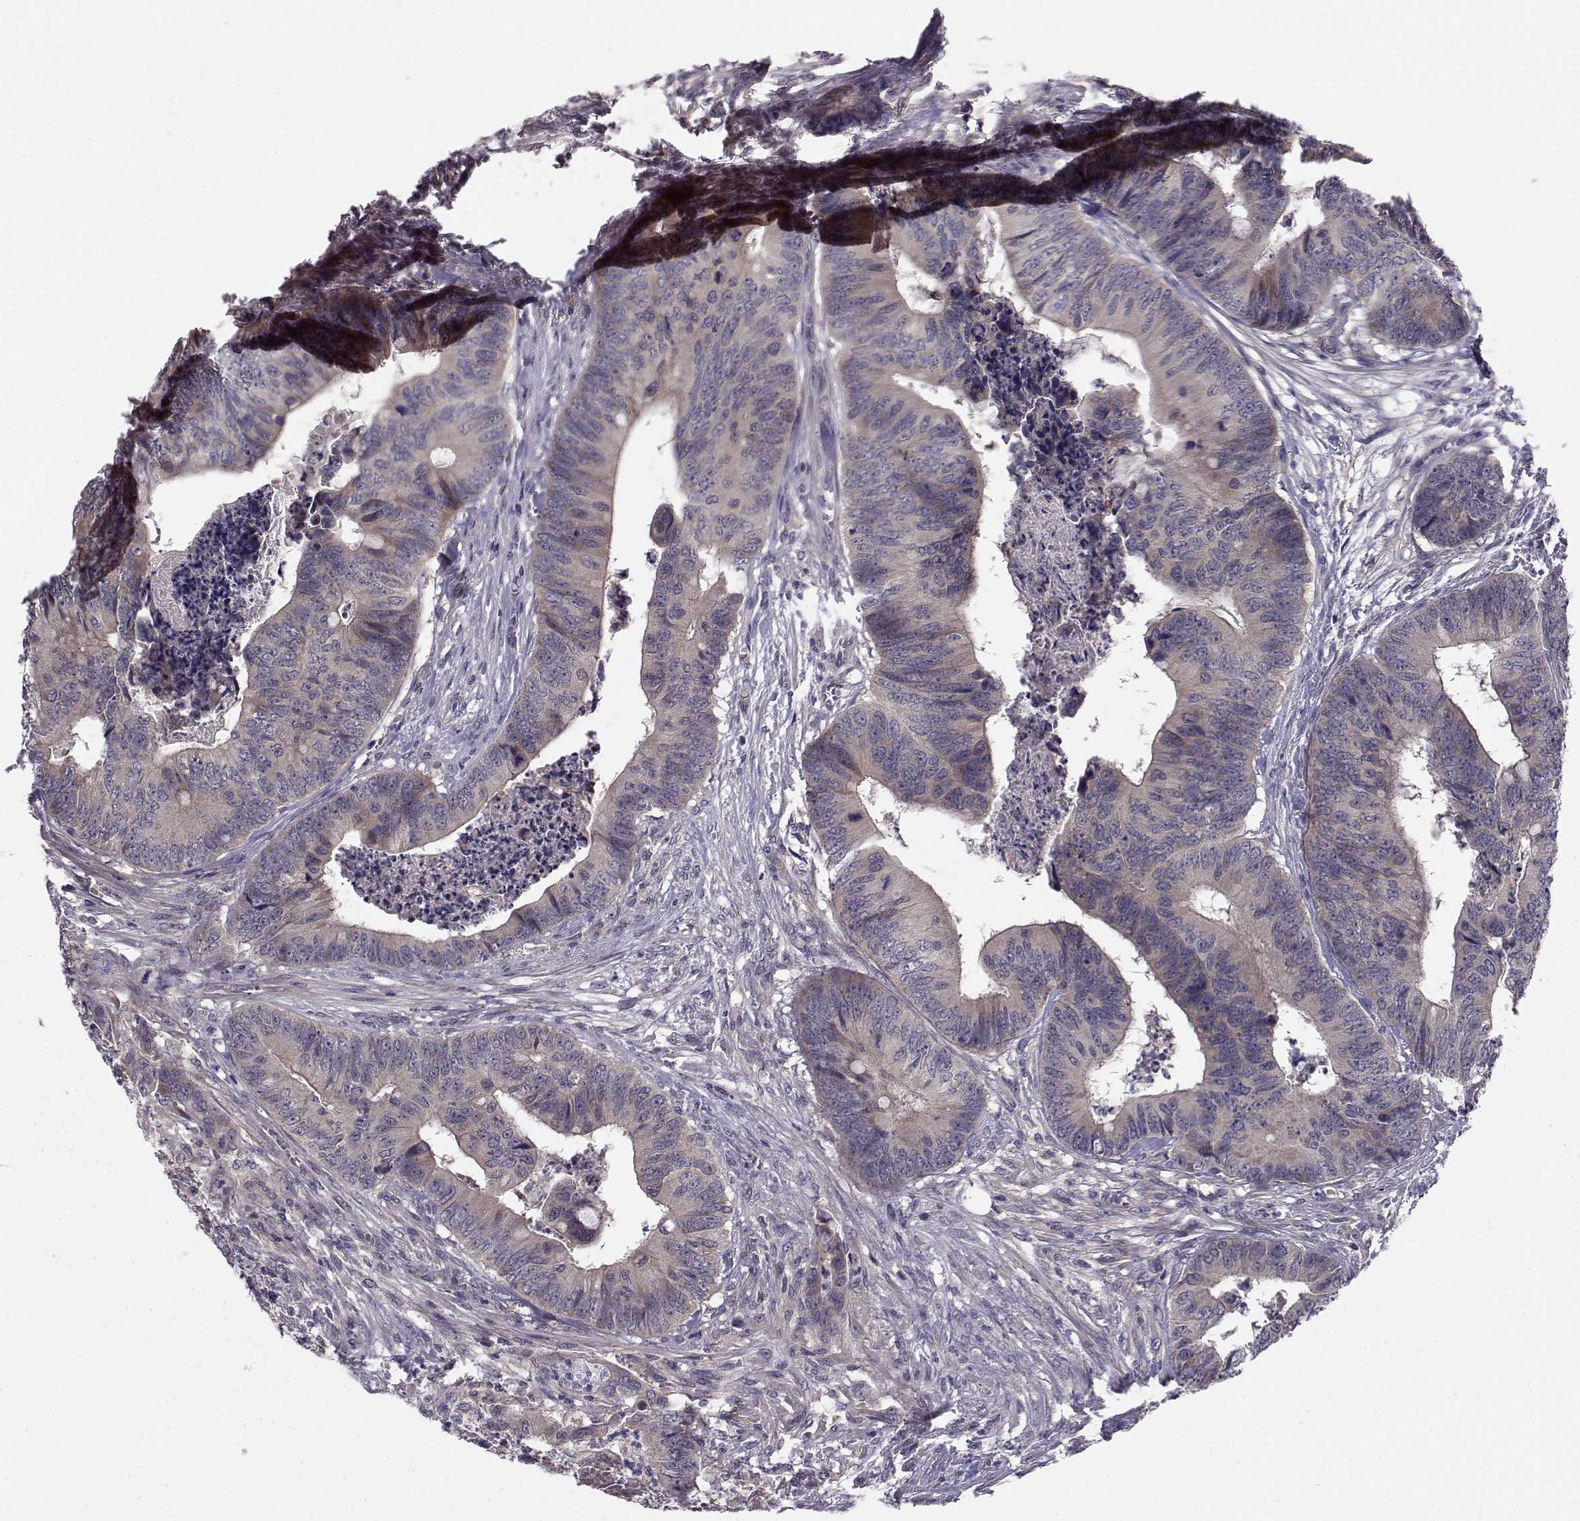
{"staining": {"intensity": "weak", "quantity": "25%-75%", "location": "cytoplasmic/membranous"}, "tissue": "colorectal cancer", "cell_type": "Tumor cells", "image_type": "cancer", "snomed": [{"axis": "morphology", "description": "Adenocarcinoma, NOS"}, {"axis": "topography", "description": "Colon"}], "caption": "Protein staining of colorectal adenocarcinoma tissue shows weak cytoplasmic/membranous positivity in about 25%-75% of tumor cells.", "gene": "PEX5L", "patient": {"sex": "male", "age": 84}}